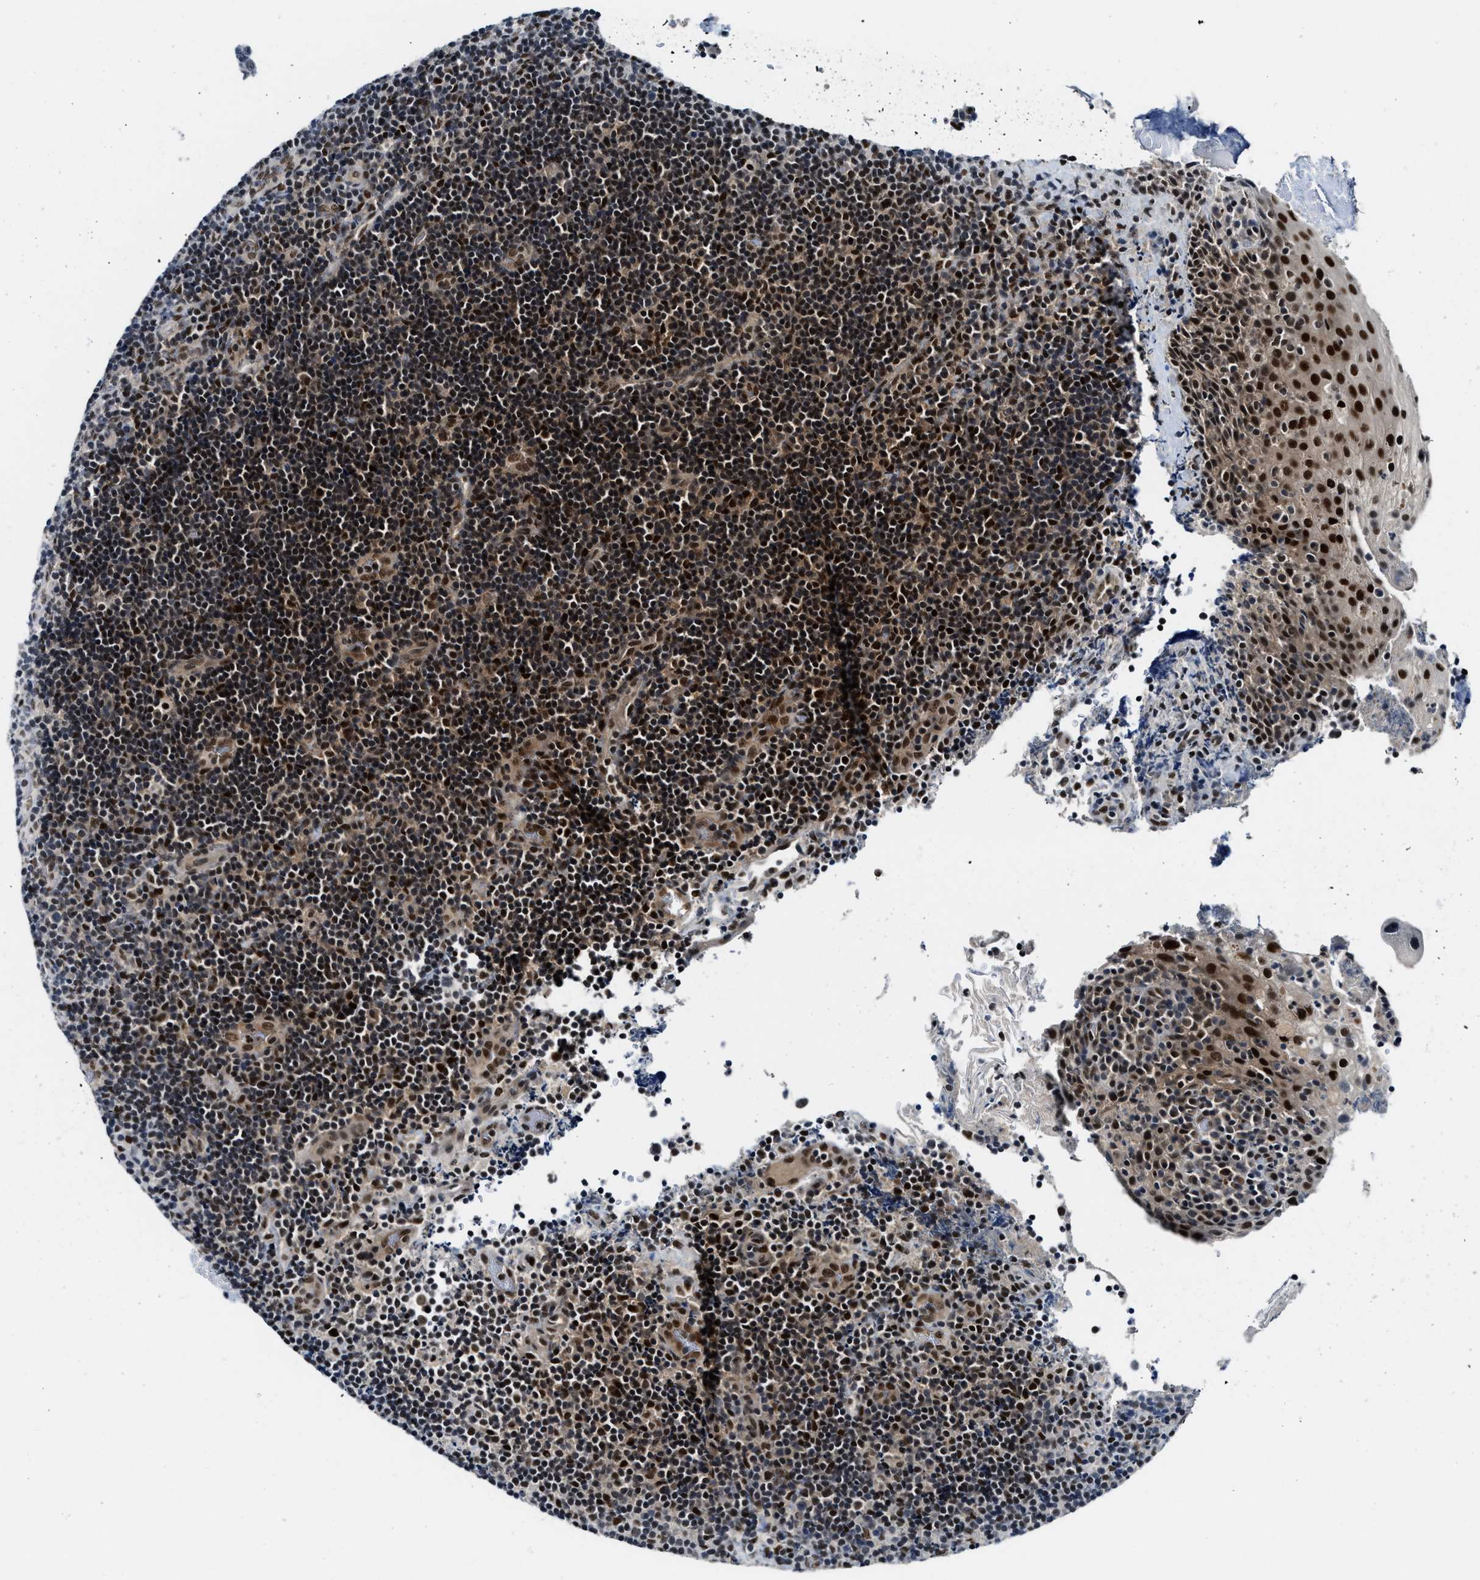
{"staining": {"intensity": "strong", "quantity": ">75%", "location": "nuclear"}, "tissue": "lymphoma", "cell_type": "Tumor cells", "image_type": "cancer", "snomed": [{"axis": "morphology", "description": "Malignant lymphoma, non-Hodgkin's type, High grade"}, {"axis": "topography", "description": "Tonsil"}], "caption": "Immunohistochemical staining of human malignant lymphoma, non-Hodgkin's type (high-grade) demonstrates strong nuclear protein expression in approximately >75% of tumor cells.", "gene": "NCOA1", "patient": {"sex": "female", "age": 36}}